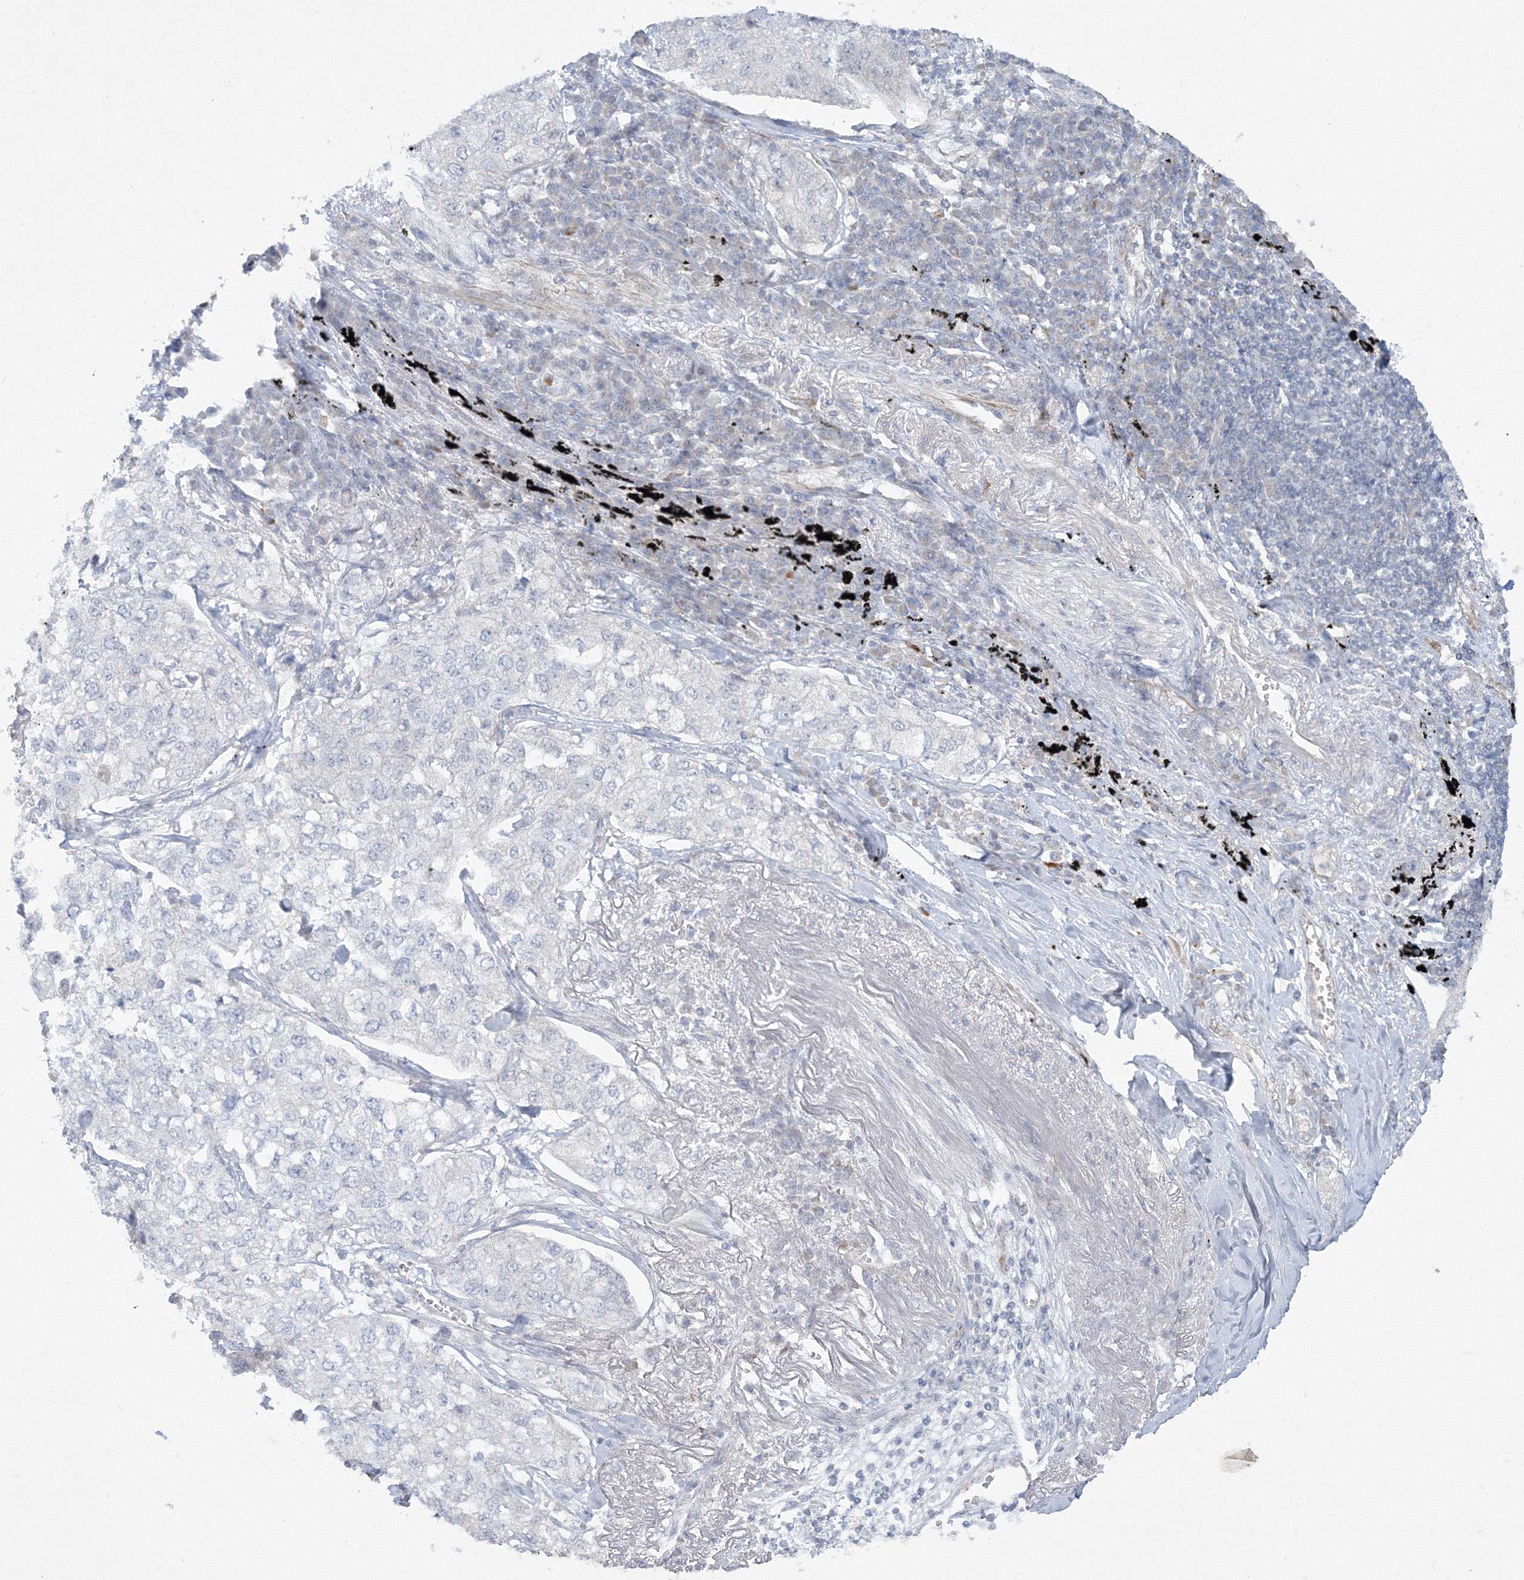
{"staining": {"intensity": "negative", "quantity": "none", "location": "none"}, "tissue": "lung cancer", "cell_type": "Tumor cells", "image_type": "cancer", "snomed": [{"axis": "morphology", "description": "Adenocarcinoma, NOS"}, {"axis": "topography", "description": "Lung"}], "caption": "Lung cancer was stained to show a protein in brown. There is no significant positivity in tumor cells.", "gene": "WDR49", "patient": {"sex": "male", "age": 65}}